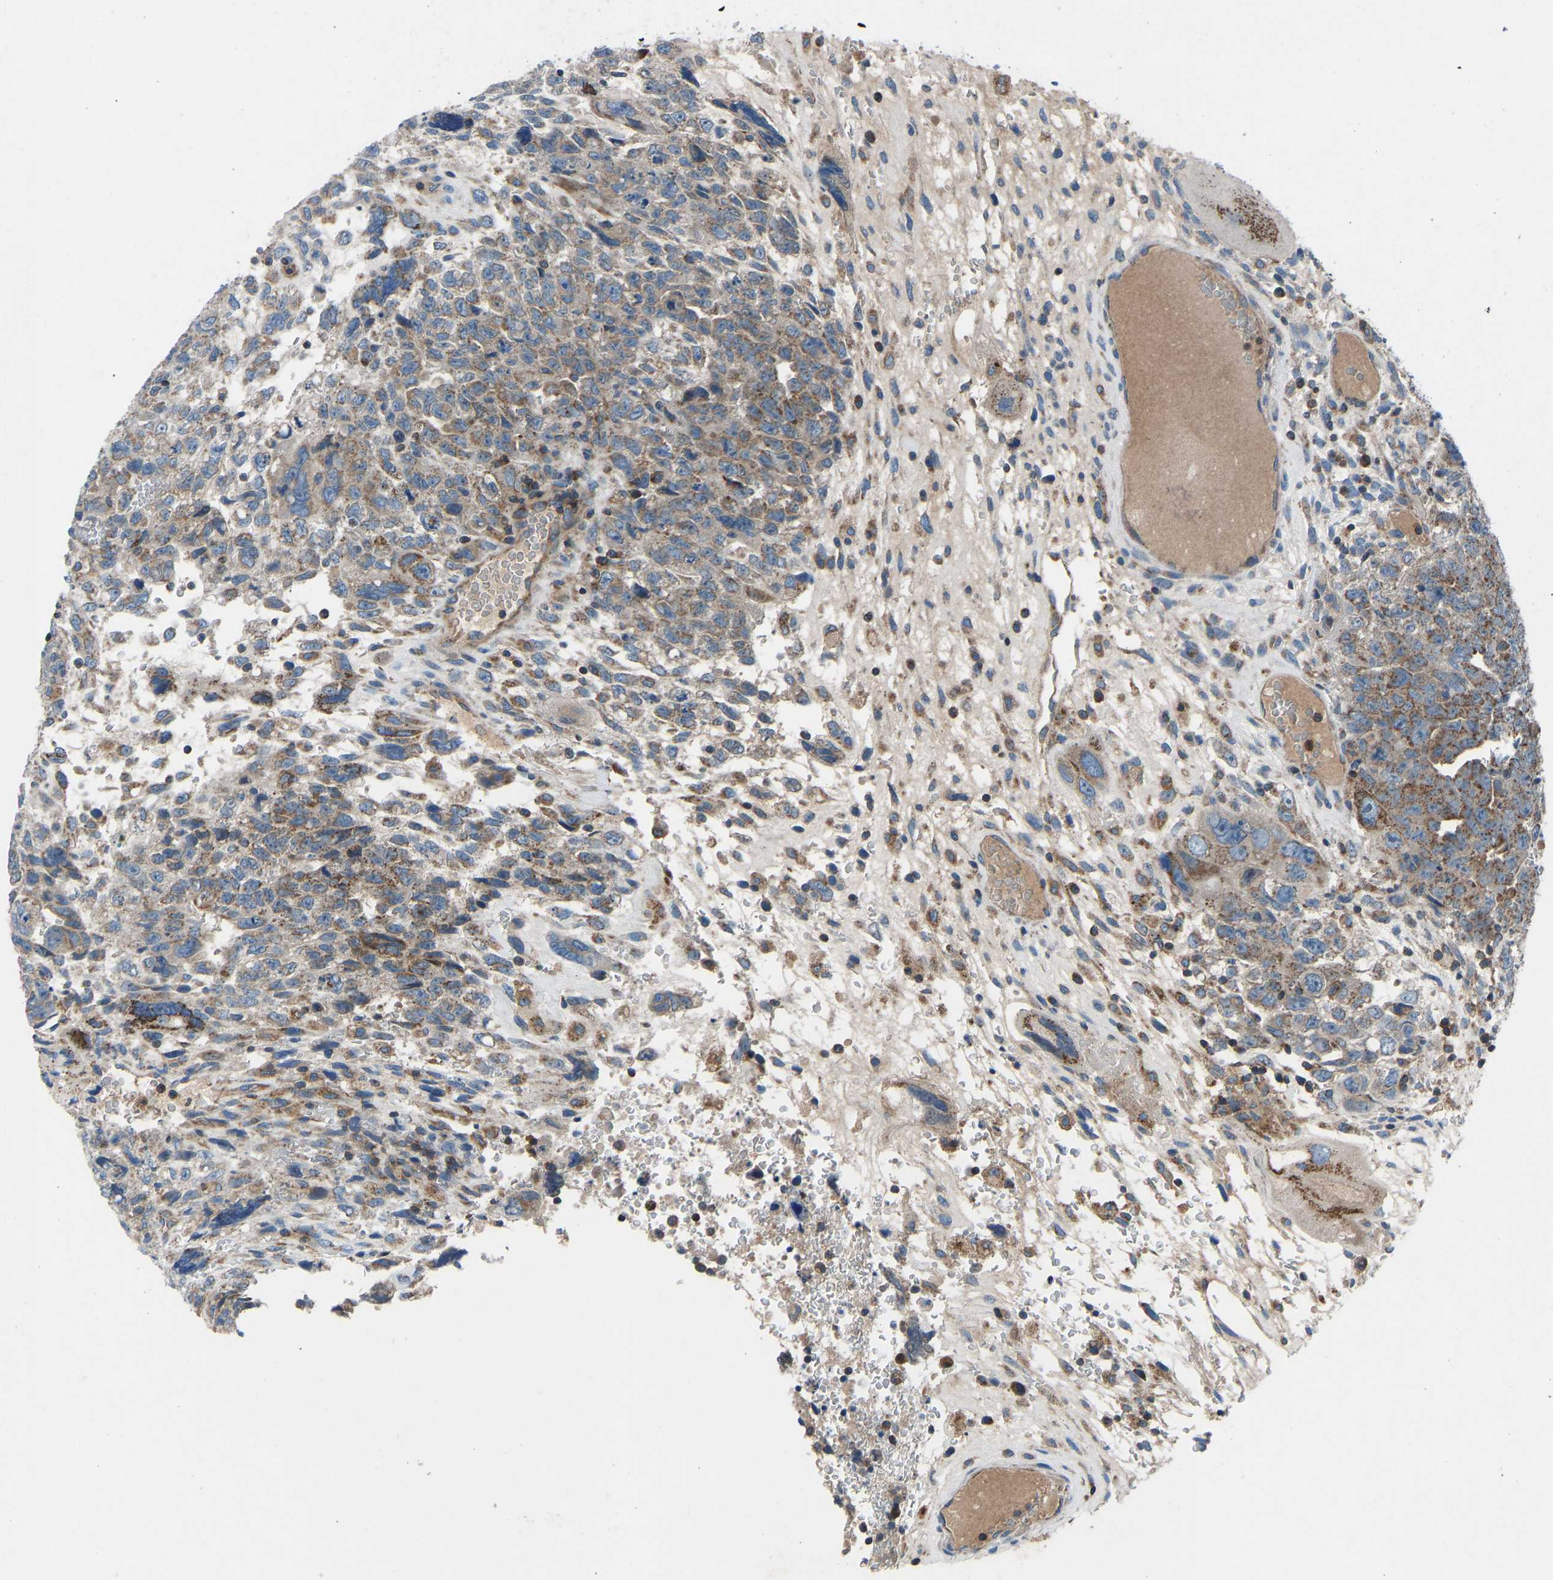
{"staining": {"intensity": "moderate", "quantity": "25%-75%", "location": "cytoplasmic/membranous"}, "tissue": "testis cancer", "cell_type": "Tumor cells", "image_type": "cancer", "snomed": [{"axis": "morphology", "description": "Carcinoma, Embryonal, NOS"}, {"axis": "topography", "description": "Testis"}], "caption": "Testis cancer stained with a protein marker displays moderate staining in tumor cells.", "gene": "GRK6", "patient": {"sex": "male", "age": 28}}